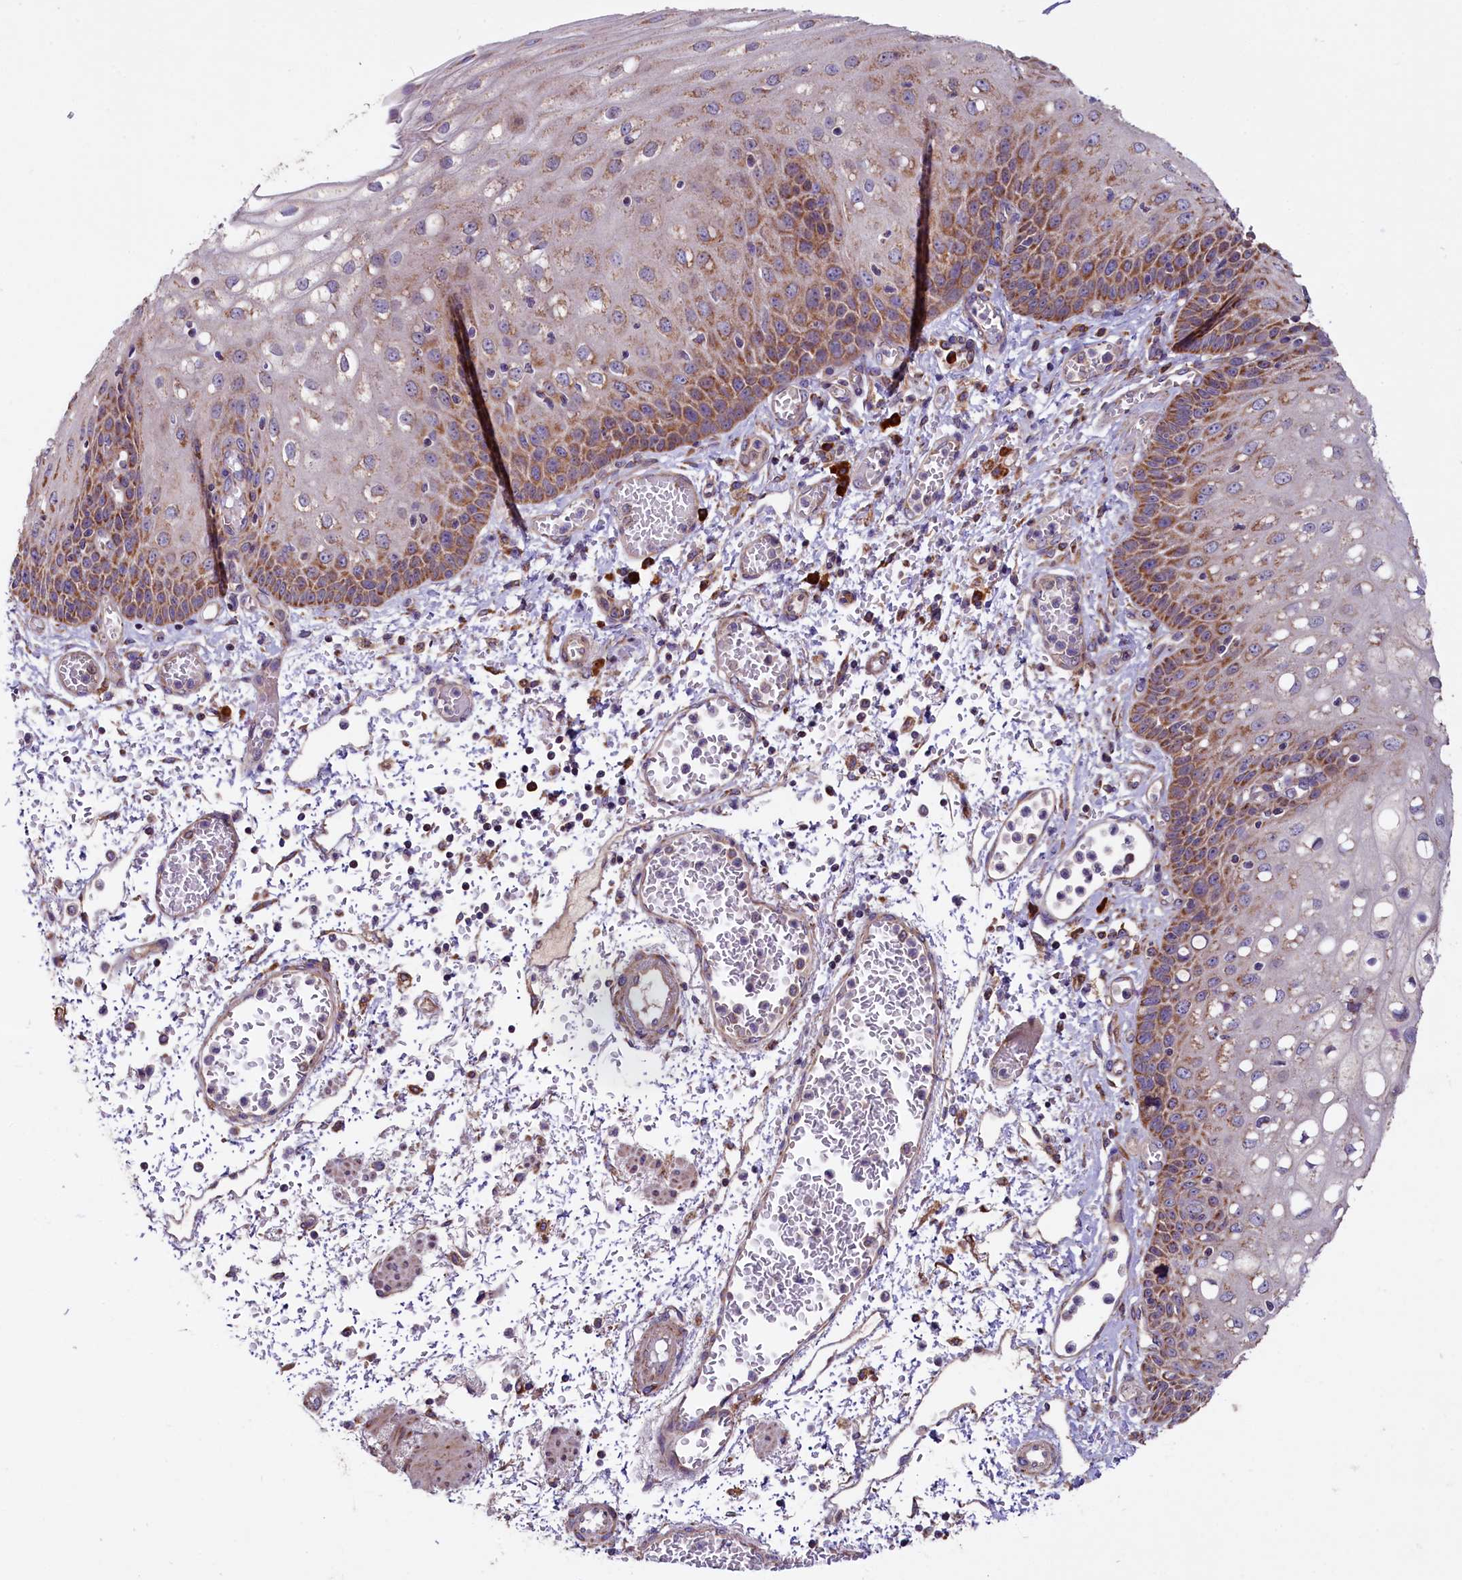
{"staining": {"intensity": "moderate", "quantity": ">75%", "location": "cytoplasmic/membranous"}, "tissue": "esophagus", "cell_type": "Squamous epithelial cells", "image_type": "normal", "snomed": [{"axis": "morphology", "description": "Normal tissue, NOS"}, {"axis": "topography", "description": "Esophagus"}], "caption": "A medium amount of moderate cytoplasmic/membranous staining is present in approximately >75% of squamous epithelial cells in benign esophagus.", "gene": "ZSWIM1", "patient": {"sex": "male", "age": 81}}